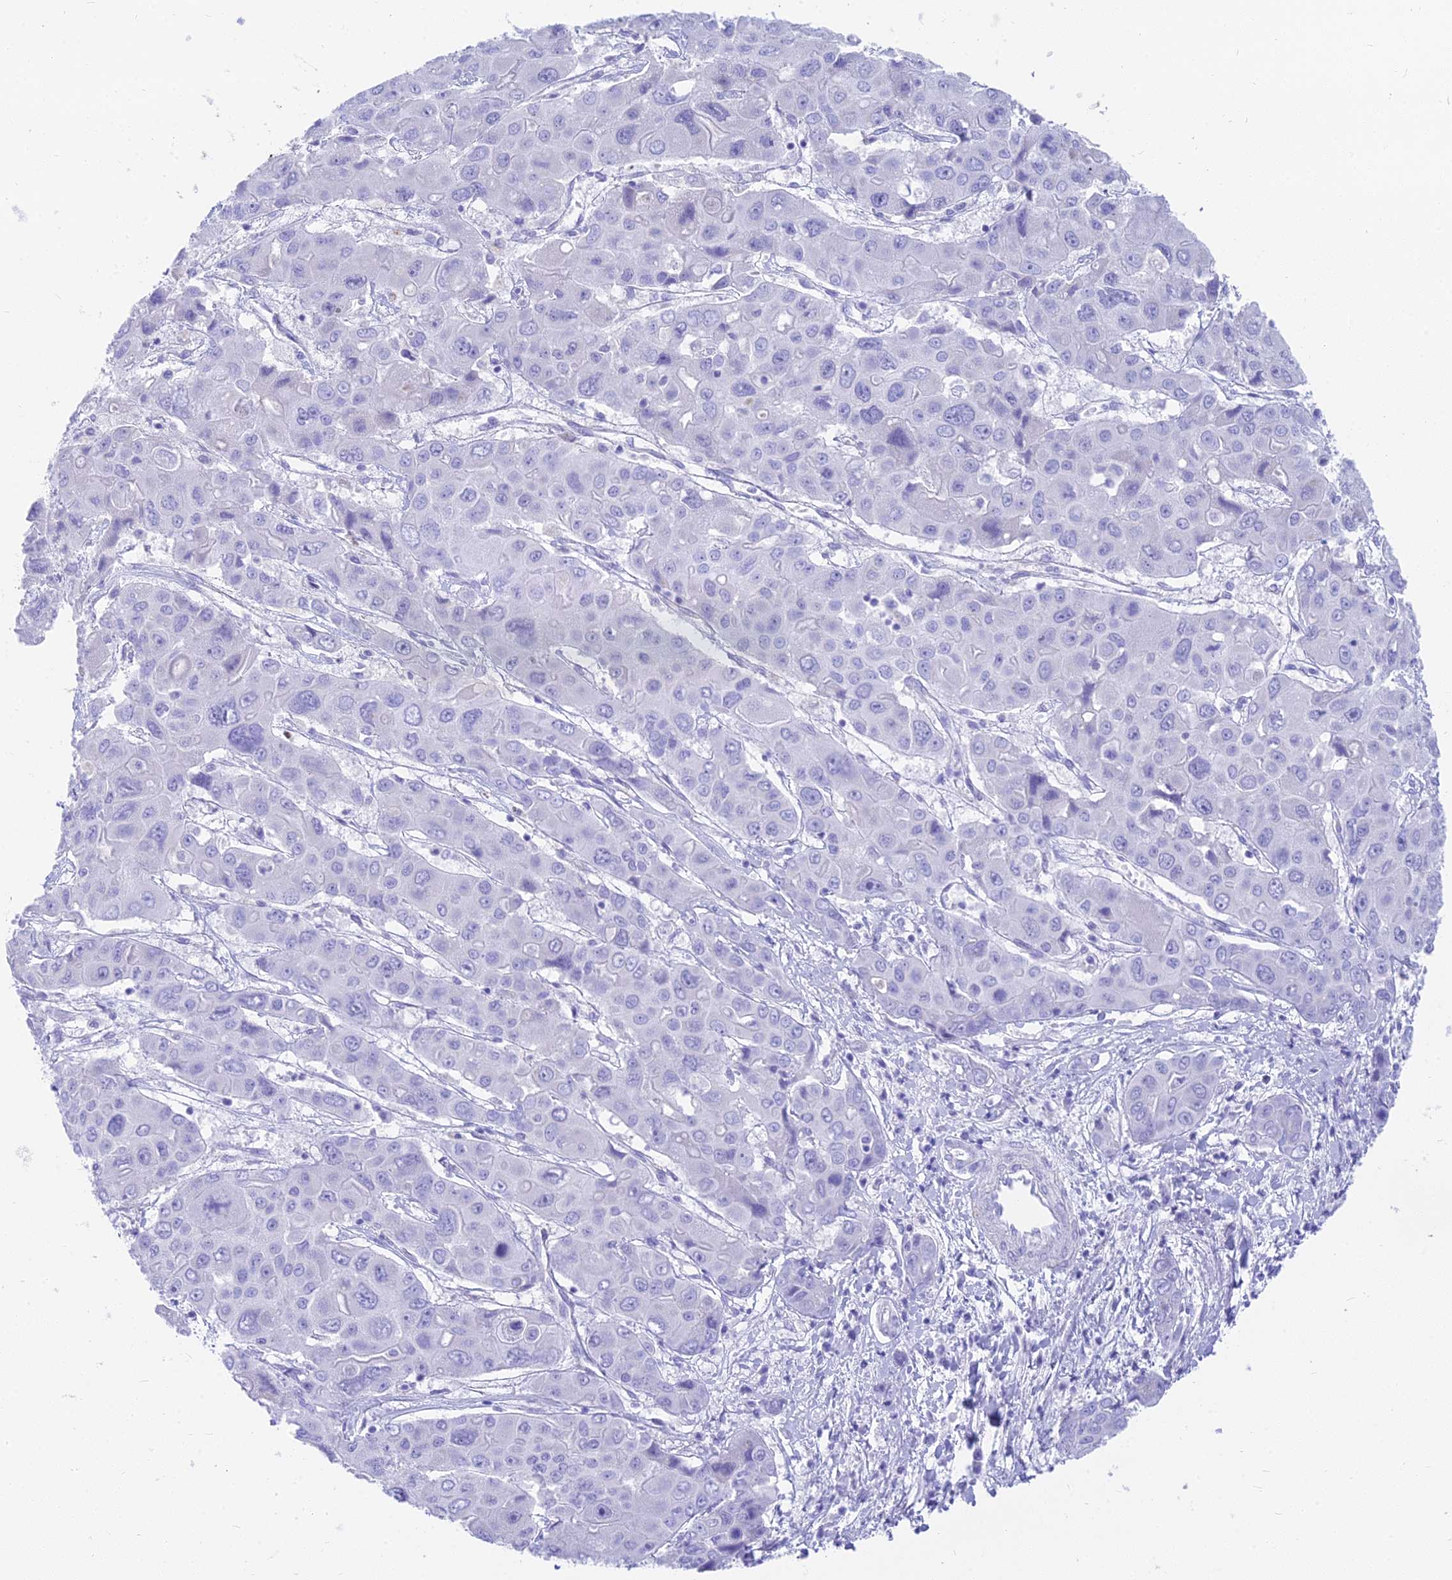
{"staining": {"intensity": "negative", "quantity": "none", "location": "none"}, "tissue": "liver cancer", "cell_type": "Tumor cells", "image_type": "cancer", "snomed": [{"axis": "morphology", "description": "Cholangiocarcinoma"}, {"axis": "topography", "description": "Liver"}], "caption": "Tumor cells show no significant expression in cholangiocarcinoma (liver). The staining is performed using DAB (3,3'-diaminobenzidine) brown chromogen with nuclei counter-stained in using hematoxylin.", "gene": "SLC36A2", "patient": {"sex": "male", "age": 67}}